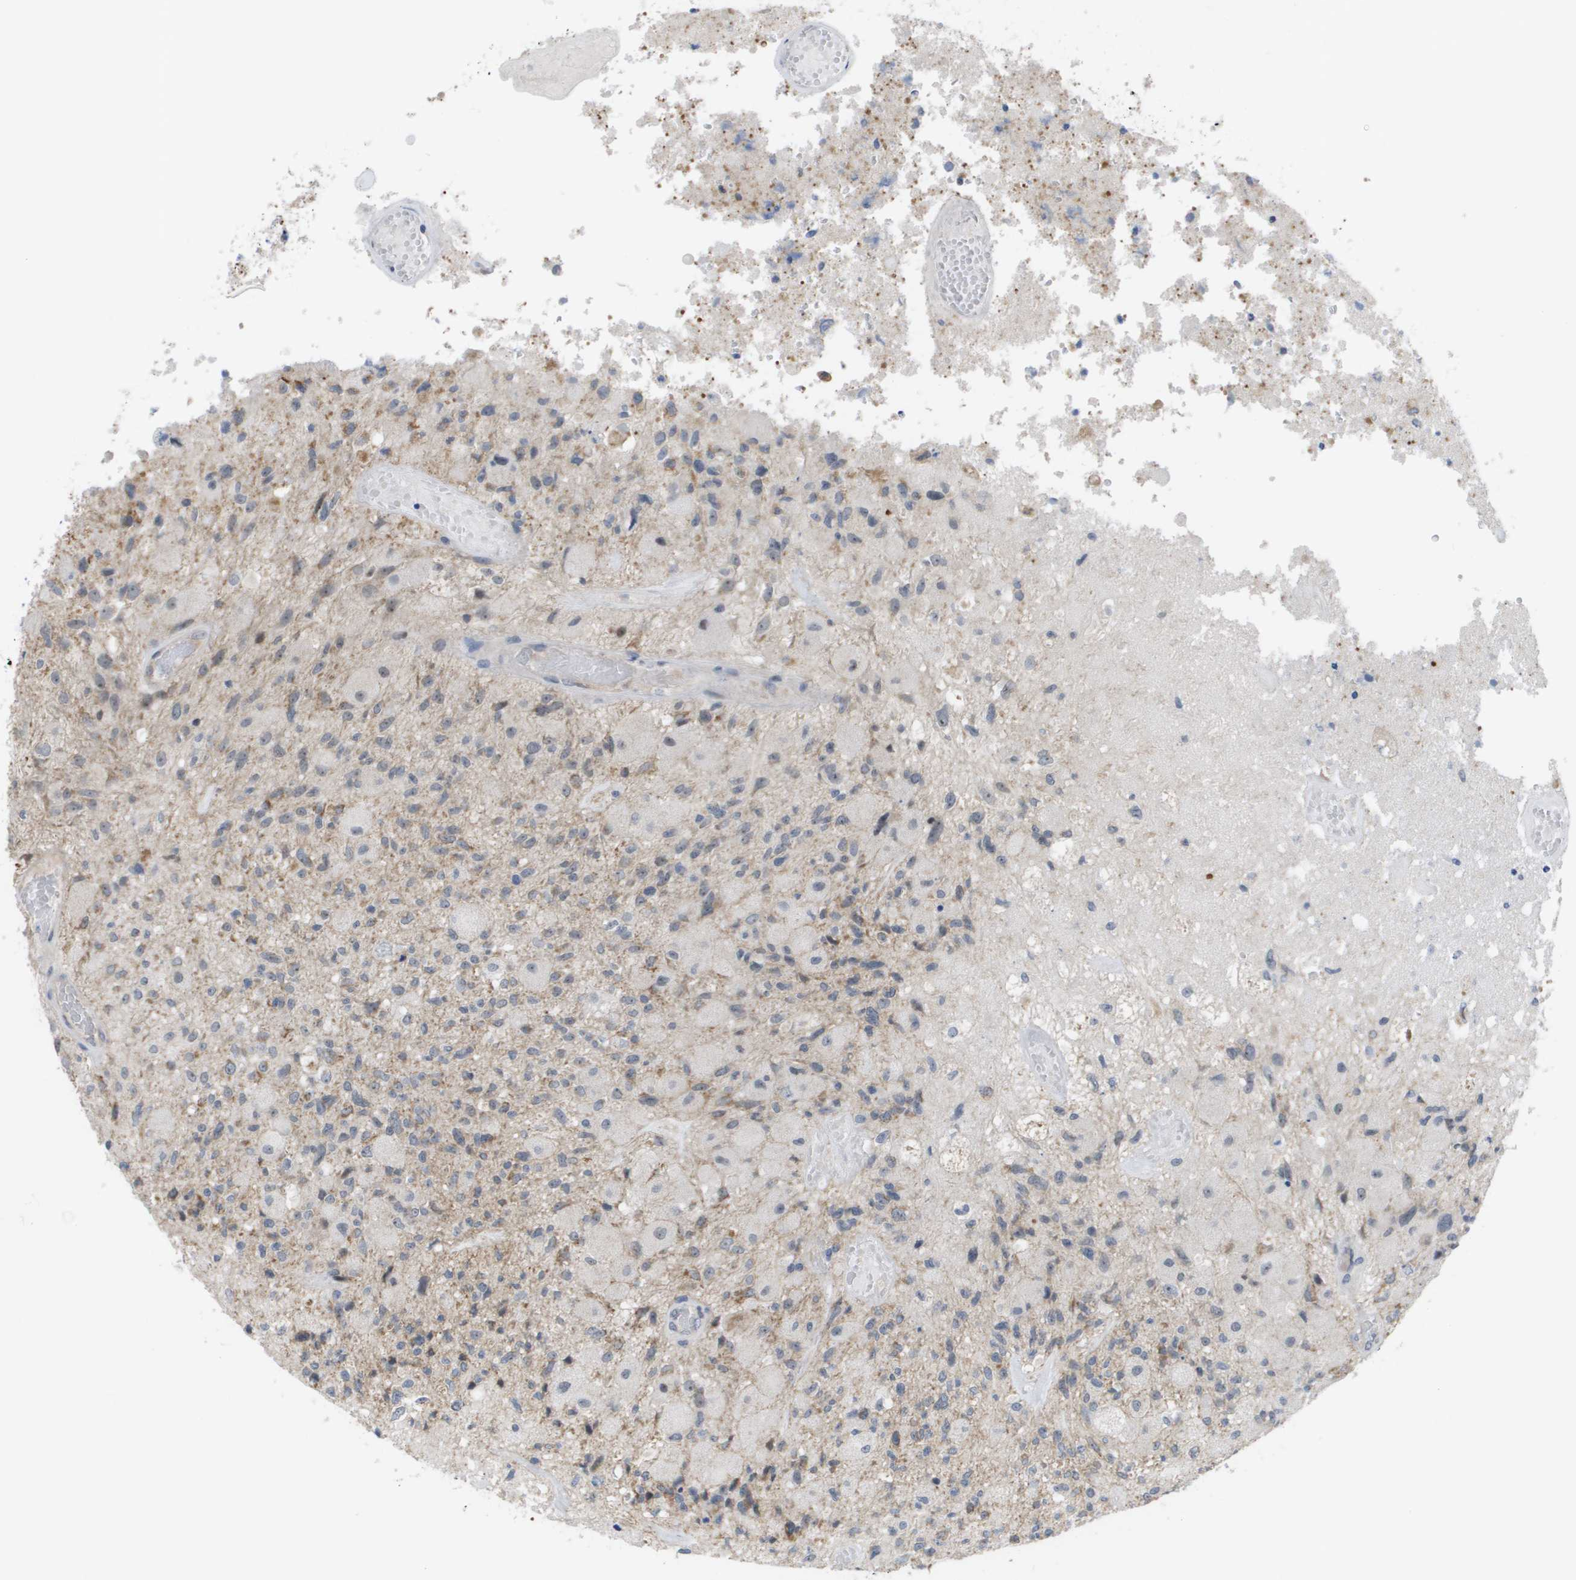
{"staining": {"intensity": "negative", "quantity": "none", "location": "none"}, "tissue": "glioma", "cell_type": "Tumor cells", "image_type": "cancer", "snomed": [{"axis": "morphology", "description": "Normal tissue, NOS"}, {"axis": "morphology", "description": "Glioma, malignant, High grade"}, {"axis": "topography", "description": "Cerebral cortex"}], "caption": "A photomicrograph of human malignant high-grade glioma is negative for staining in tumor cells. (Stains: DAB immunohistochemistry with hematoxylin counter stain, Microscopy: brightfield microscopy at high magnification).", "gene": "MTARC2", "patient": {"sex": "male", "age": 77}}